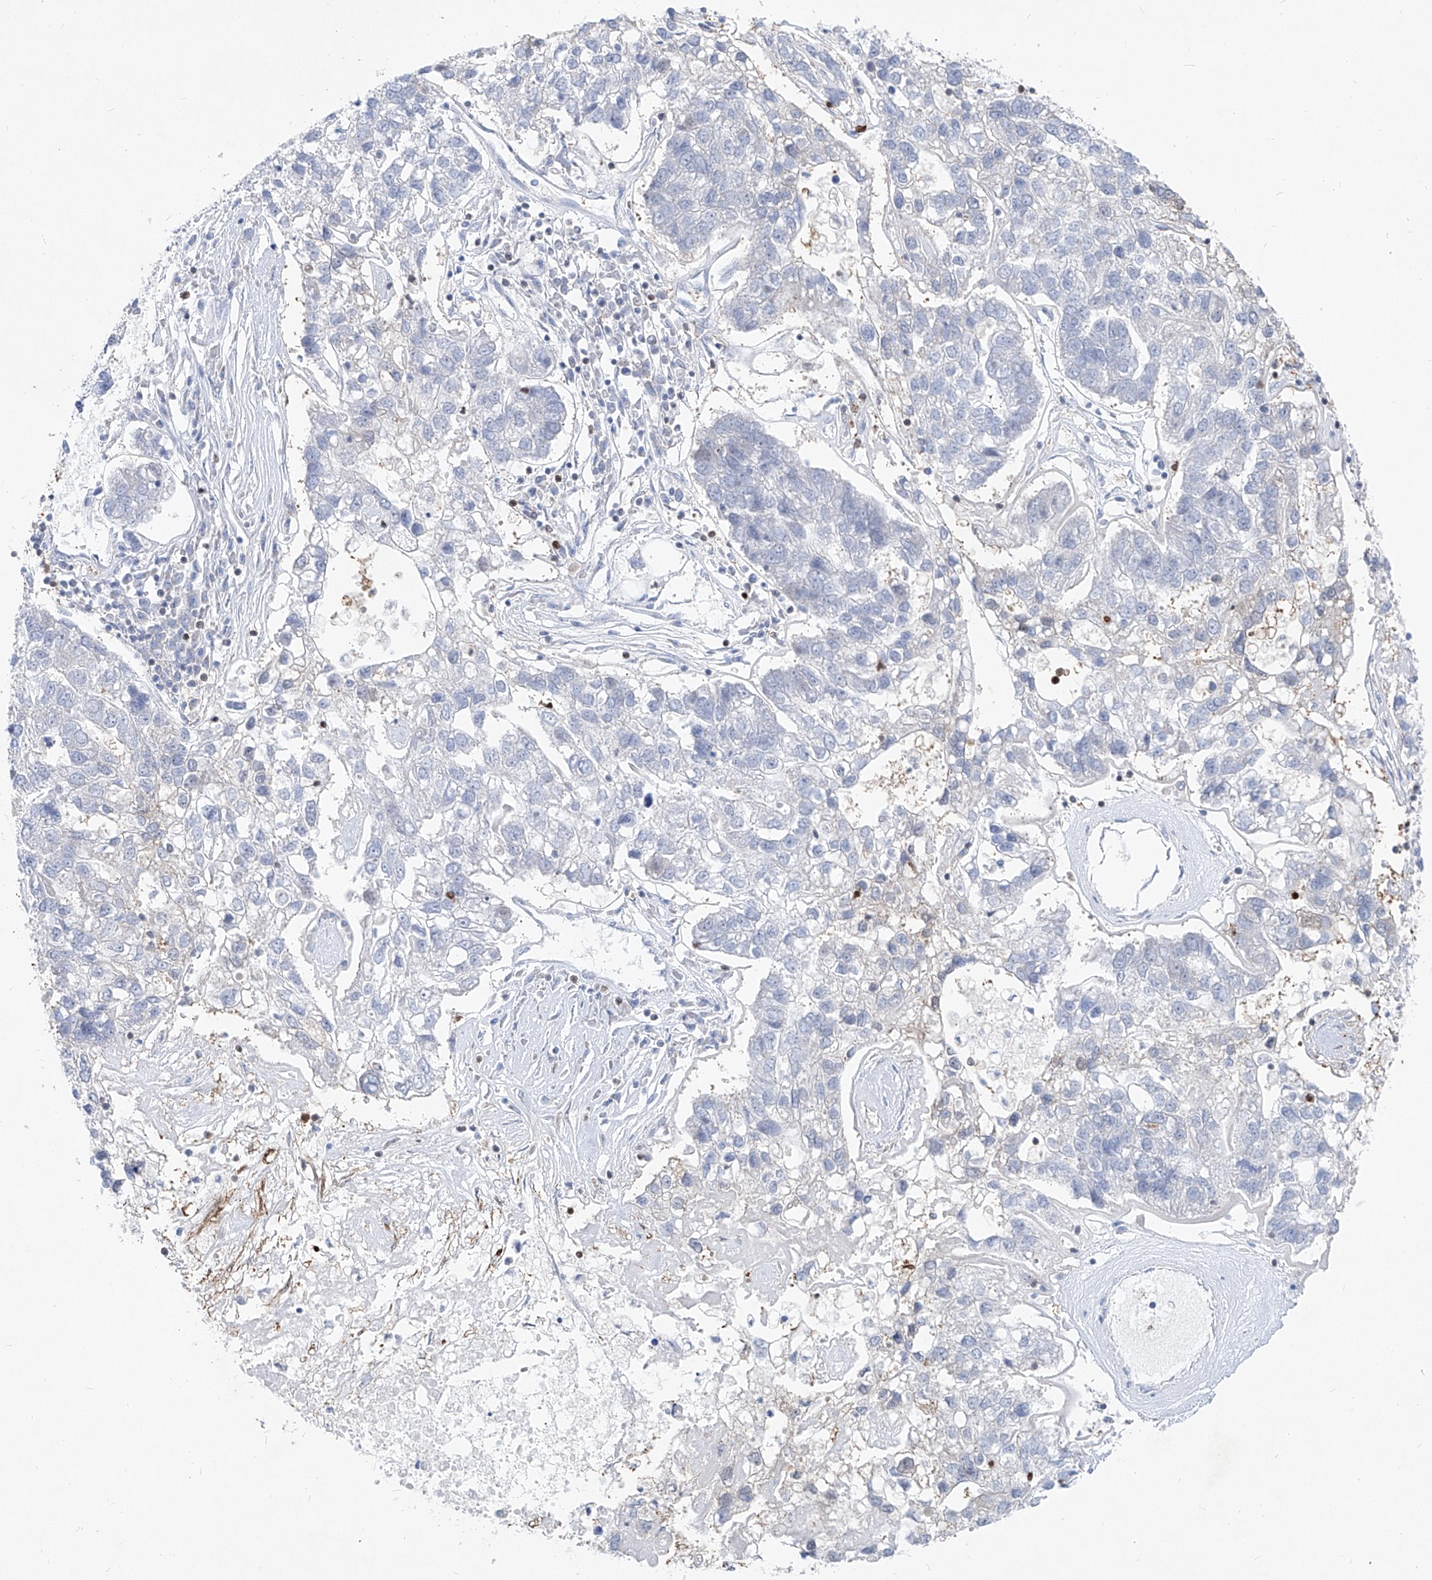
{"staining": {"intensity": "negative", "quantity": "none", "location": "none"}, "tissue": "pancreatic cancer", "cell_type": "Tumor cells", "image_type": "cancer", "snomed": [{"axis": "morphology", "description": "Adenocarcinoma, NOS"}, {"axis": "topography", "description": "Pancreas"}], "caption": "IHC micrograph of pancreatic adenocarcinoma stained for a protein (brown), which reveals no staining in tumor cells. (Brightfield microscopy of DAB (3,3'-diaminobenzidine) immunohistochemistry (IHC) at high magnification).", "gene": "UFL1", "patient": {"sex": "female", "age": 61}}